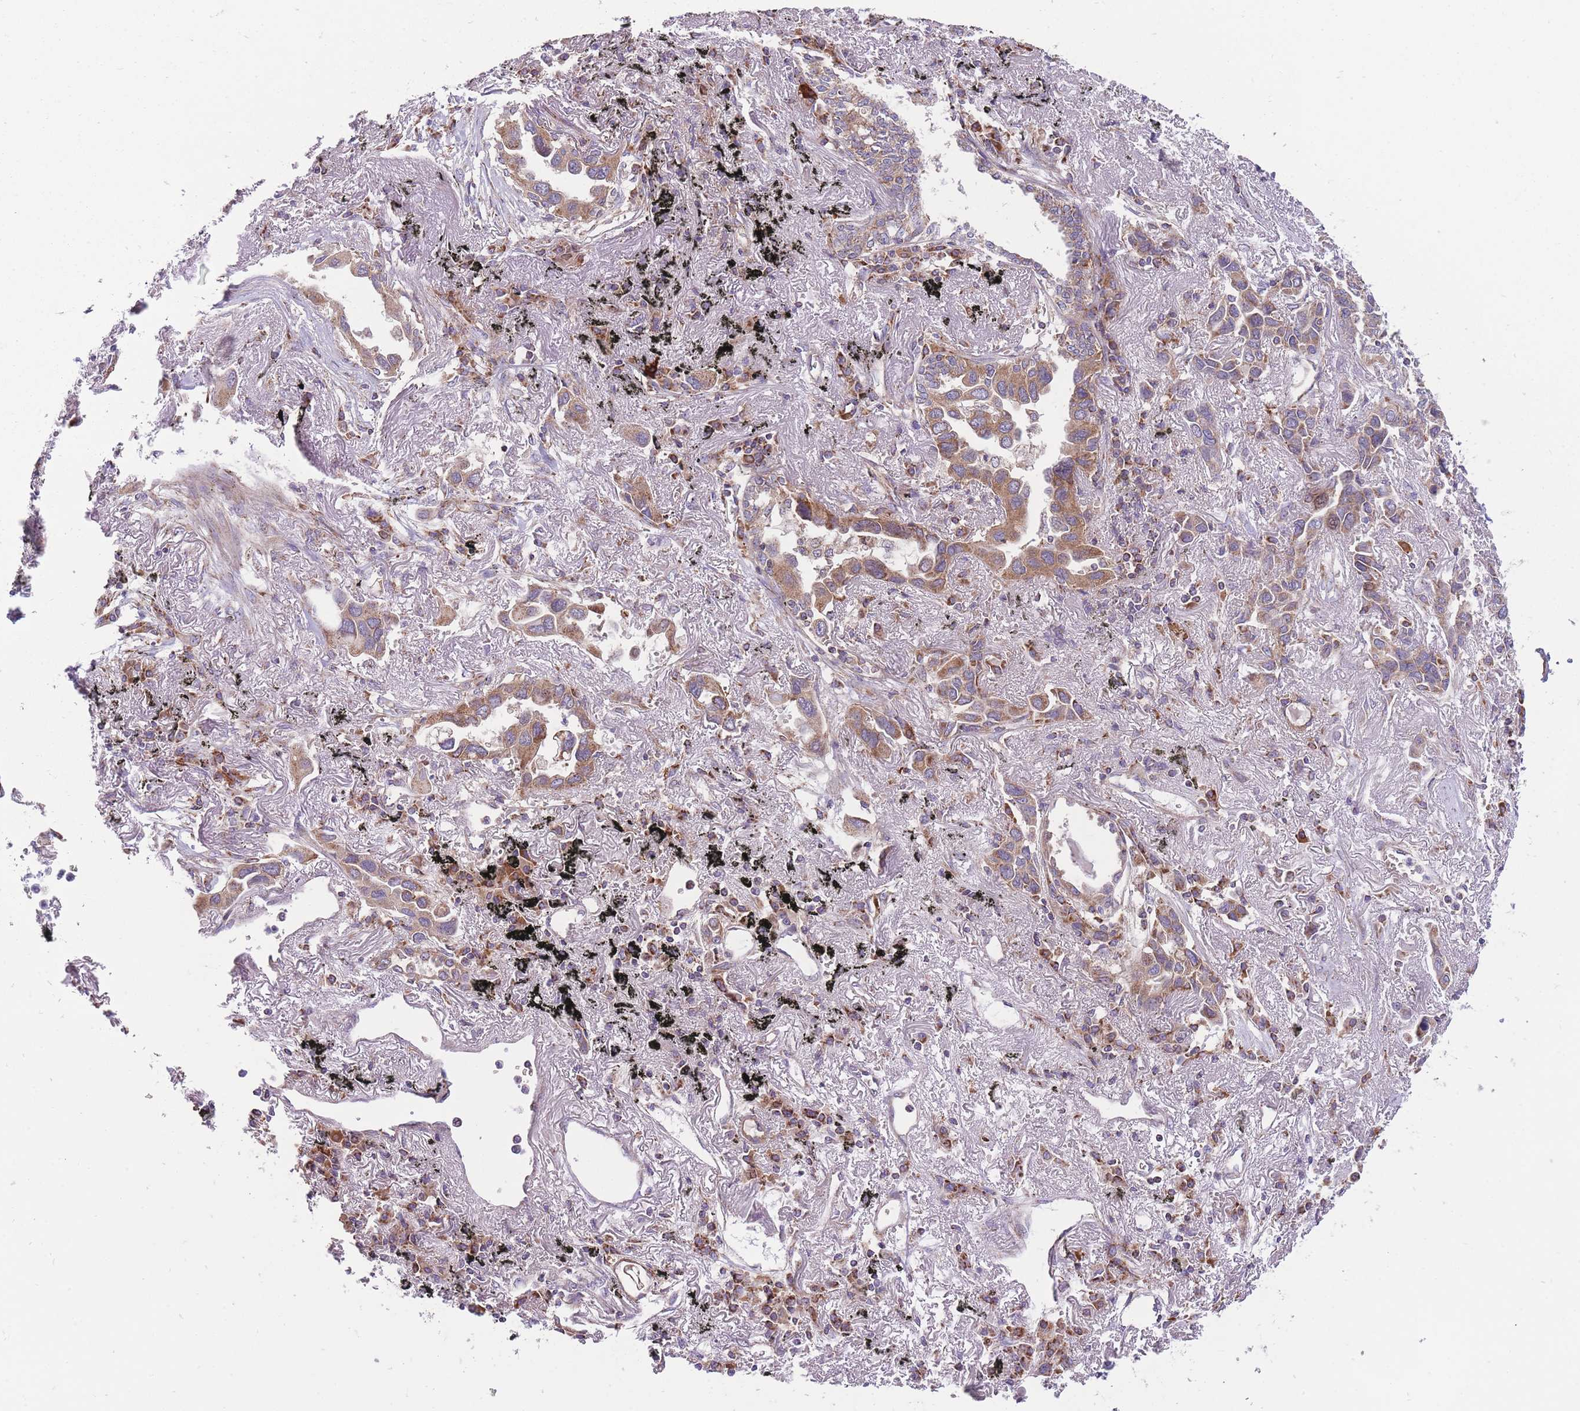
{"staining": {"intensity": "moderate", "quantity": ">75%", "location": "cytoplasmic/membranous"}, "tissue": "lung cancer", "cell_type": "Tumor cells", "image_type": "cancer", "snomed": [{"axis": "morphology", "description": "Adenocarcinoma, NOS"}, {"axis": "topography", "description": "Lung"}], "caption": "A medium amount of moderate cytoplasmic/membranous staining is present in approximately >75% of tumor cells in lung cancer tissue.", "gene": "ANKRD10", "patient": {"sex": "female", "age": 76}}